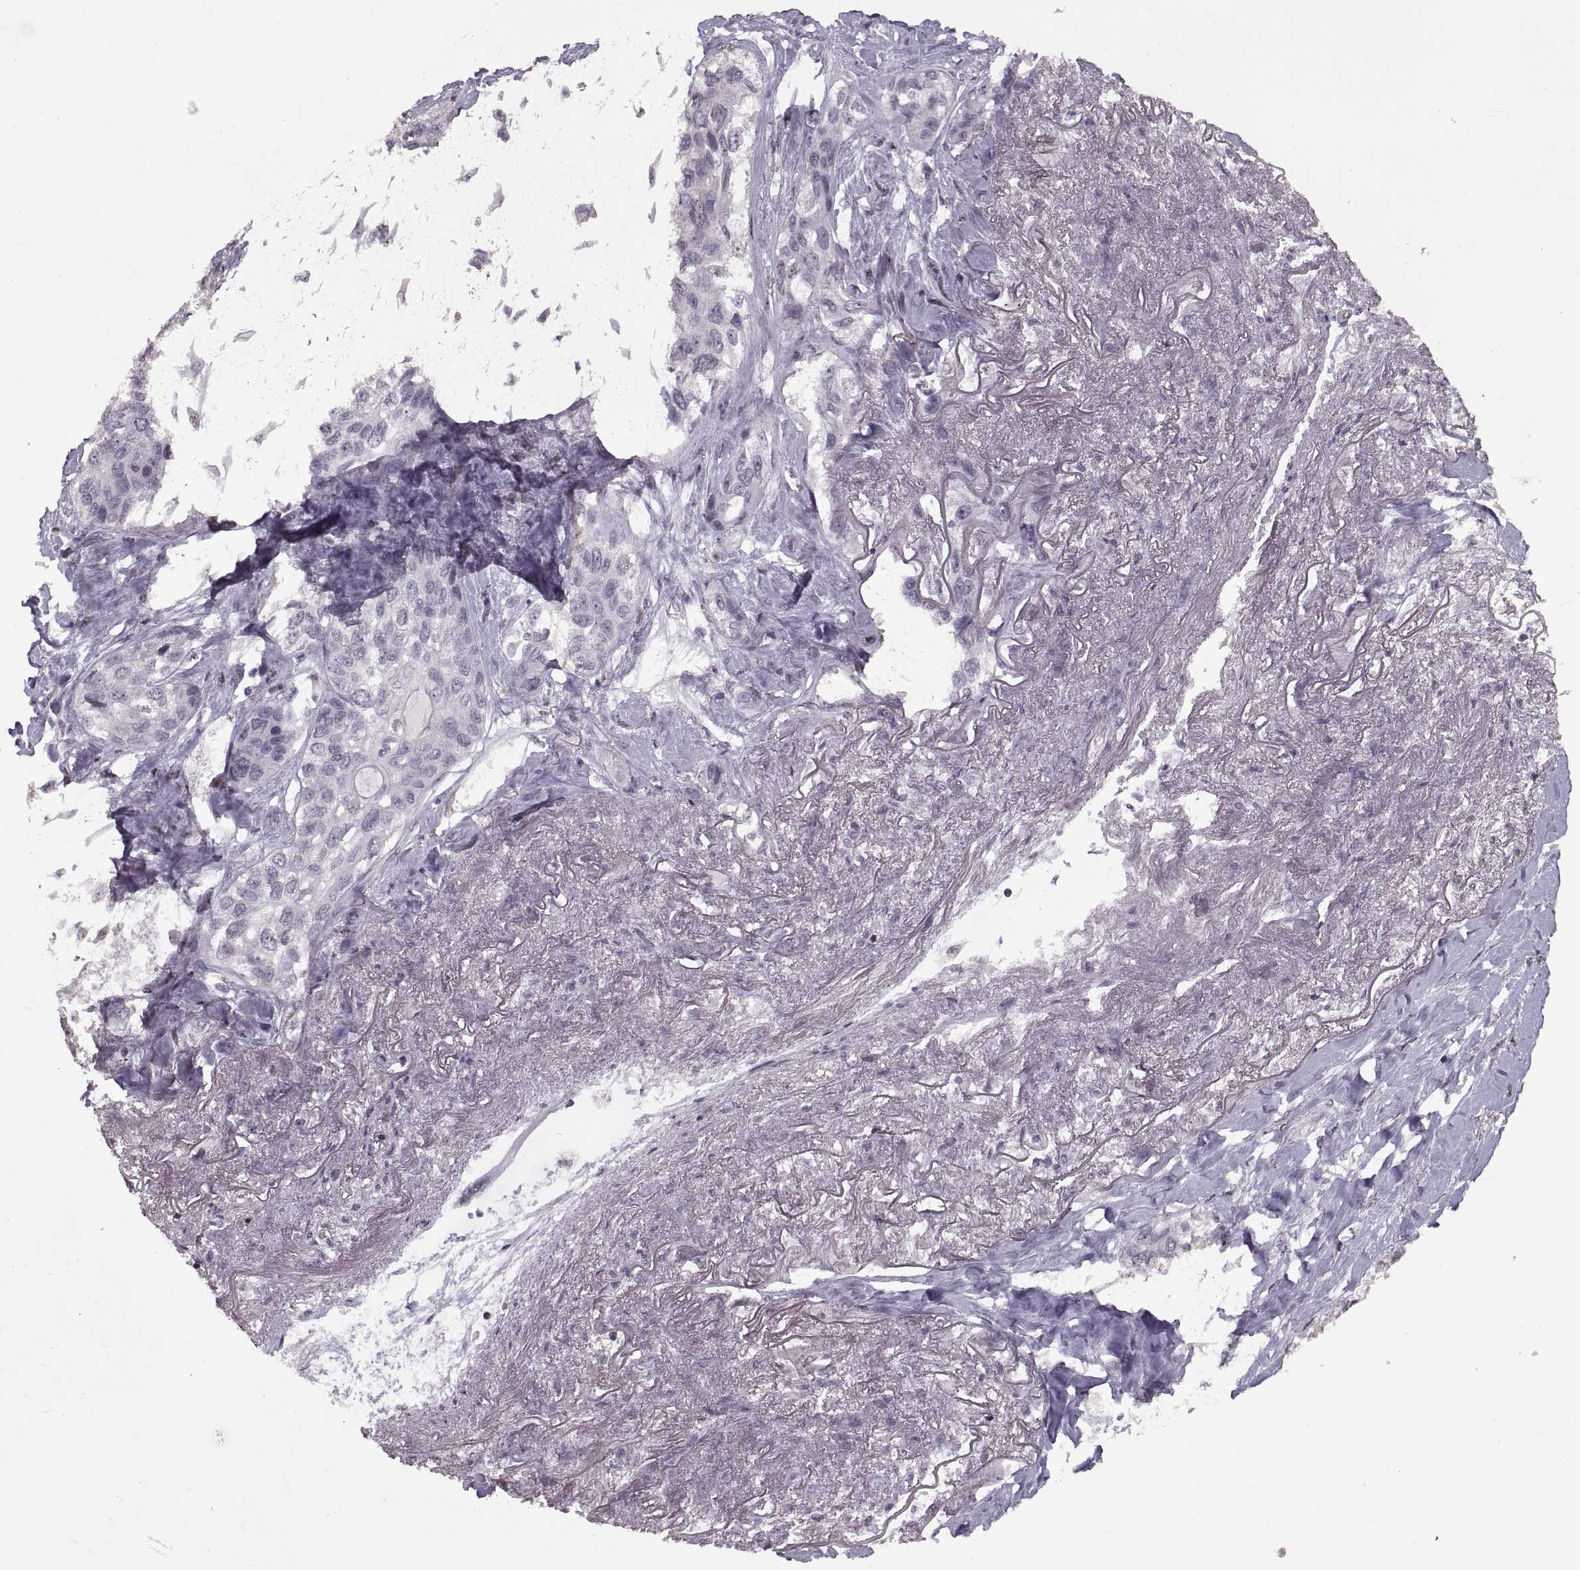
{"staining": {"intensity": "negative", "quantity": "none", "location": "none"}, "tissue": "lung cancer", "cell_type": "Tumor cells", "image_type": "cancer", "snomed": [{"axis": "morphology", "description": "Squamous cell carcinoma, NOS"}, {"axis": "topography", "description": "Lung"}], "caption": "The photomicrograph reveals no significant positivity in tumor cells of lung cancer. (DAB immunohistochemistry (IHC), high magnification).", "gene": "PALS1", "patient": {"sex": "female", "age": 70}}